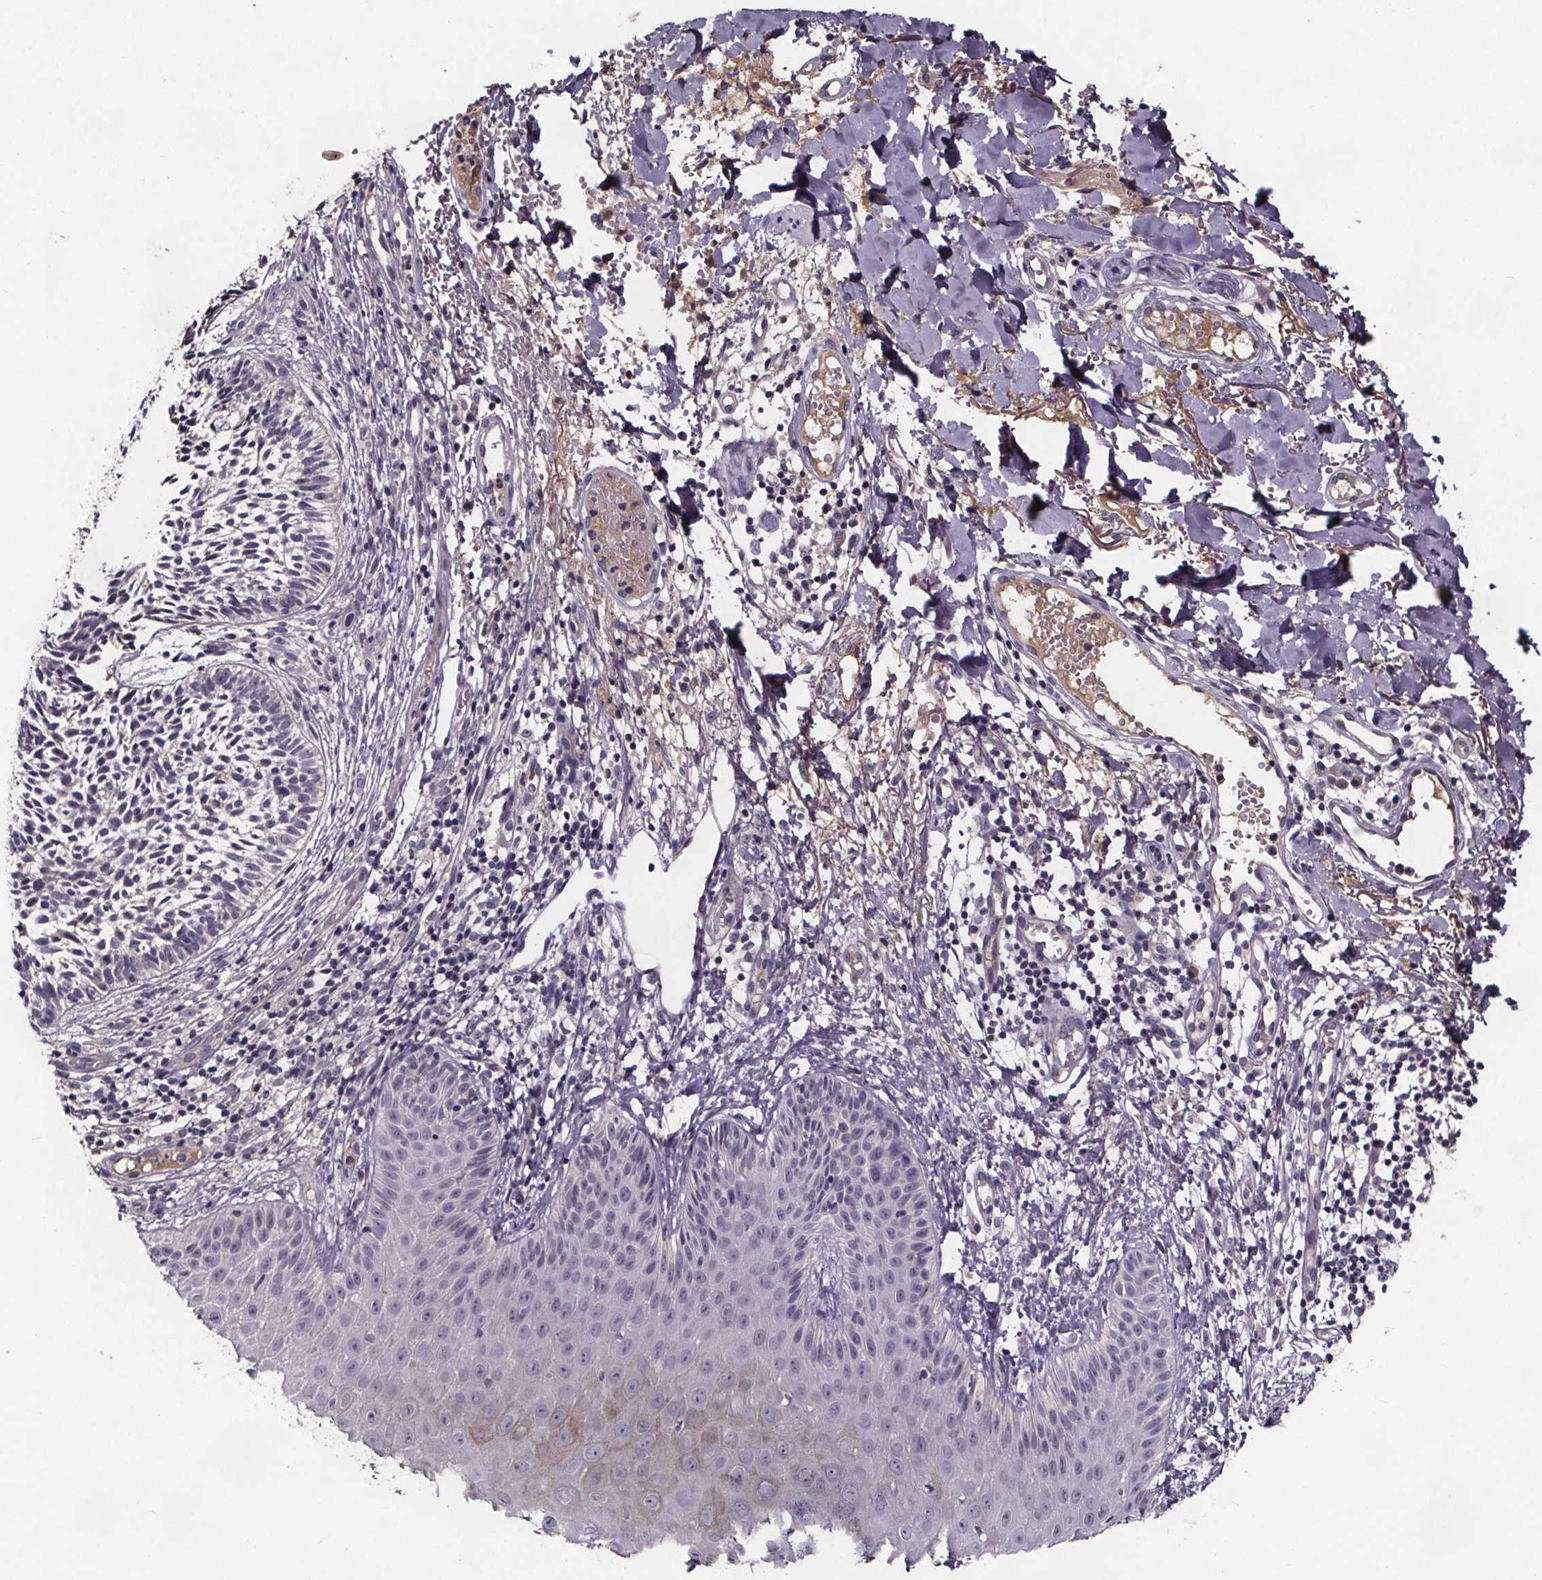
{"staining": {"intensity": "negative", "quantity": "none", "location": "none"}, "tissue": "skin cancer", "cell_type": "Tumor cells", "image_type": "cancer", "snomed": [{"axis": "morphology", "description": "Basal cell carcinoma"}, {"axis": "topography", "description": "Skin"}], "caption": "Human skin basal cell carcinoma stained for a protein using immunohistochemistry displays no expression in tumor cells.", "gene": "NPHP4", "patient": {"sex": "male", "age": 78}}